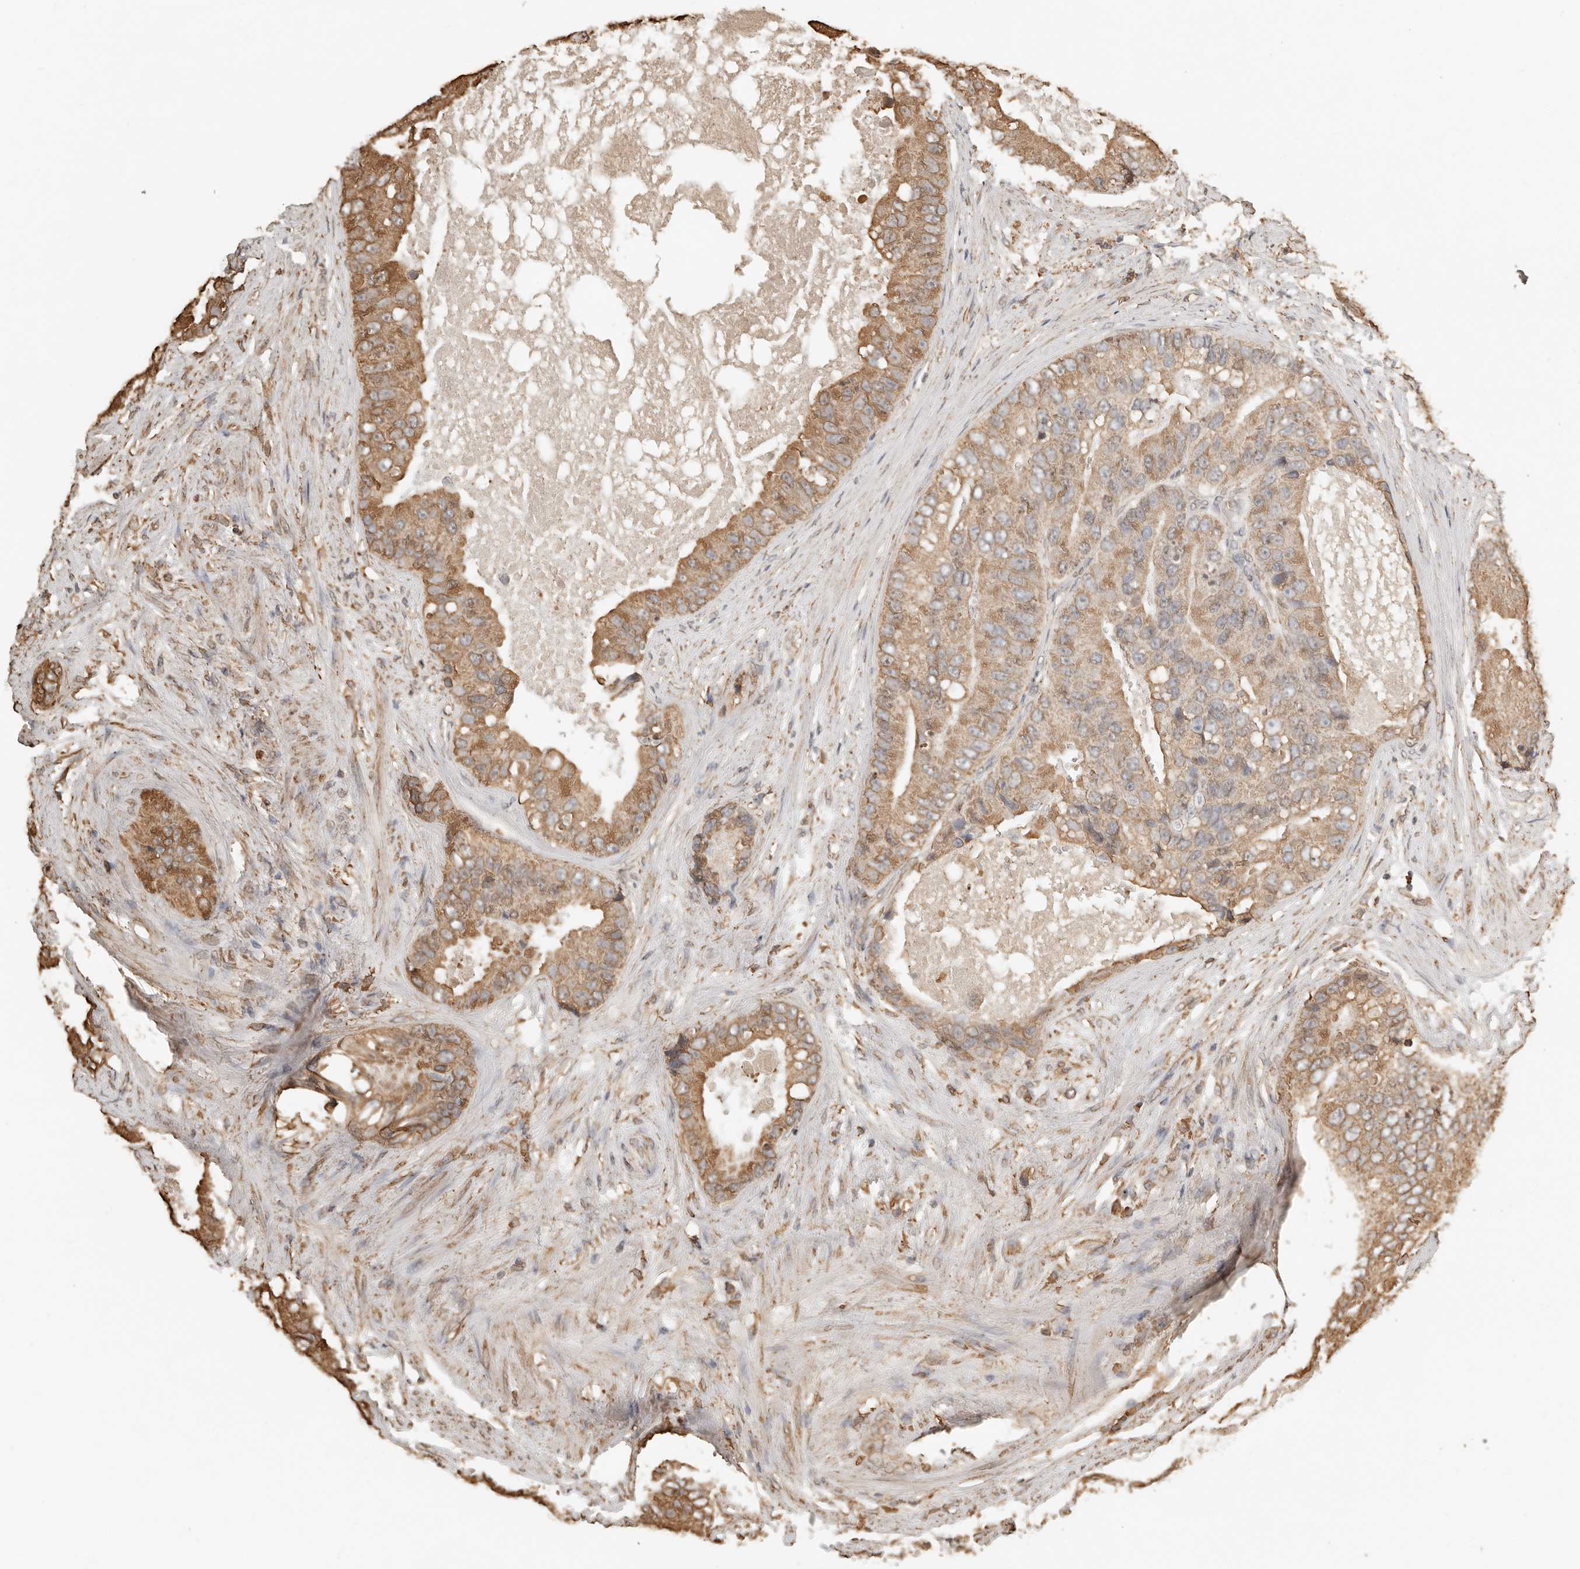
{"staining": {"intensity": "moderate", "quantity": ">75%", "location": "cytoplasmic/membranous"}, "tissue": "prostate cancer", "cell_type": "Tumor cells", "image_type": "cancer", "snomed": [{"axis": "morphology", "description": "Adenocarcinoma, High grade"}, {"axis": "topography", "description": "Prostate"}], "caption": "Human high-grade adenocarcinoma (prostate) stained for a protein (brown) displays moderate cytoplasmic/membranous positive positivity in approximately >75% of tumor cells.", "gene": "ARHGEF10L", "patient": {"sex": "male", "age": 70}}